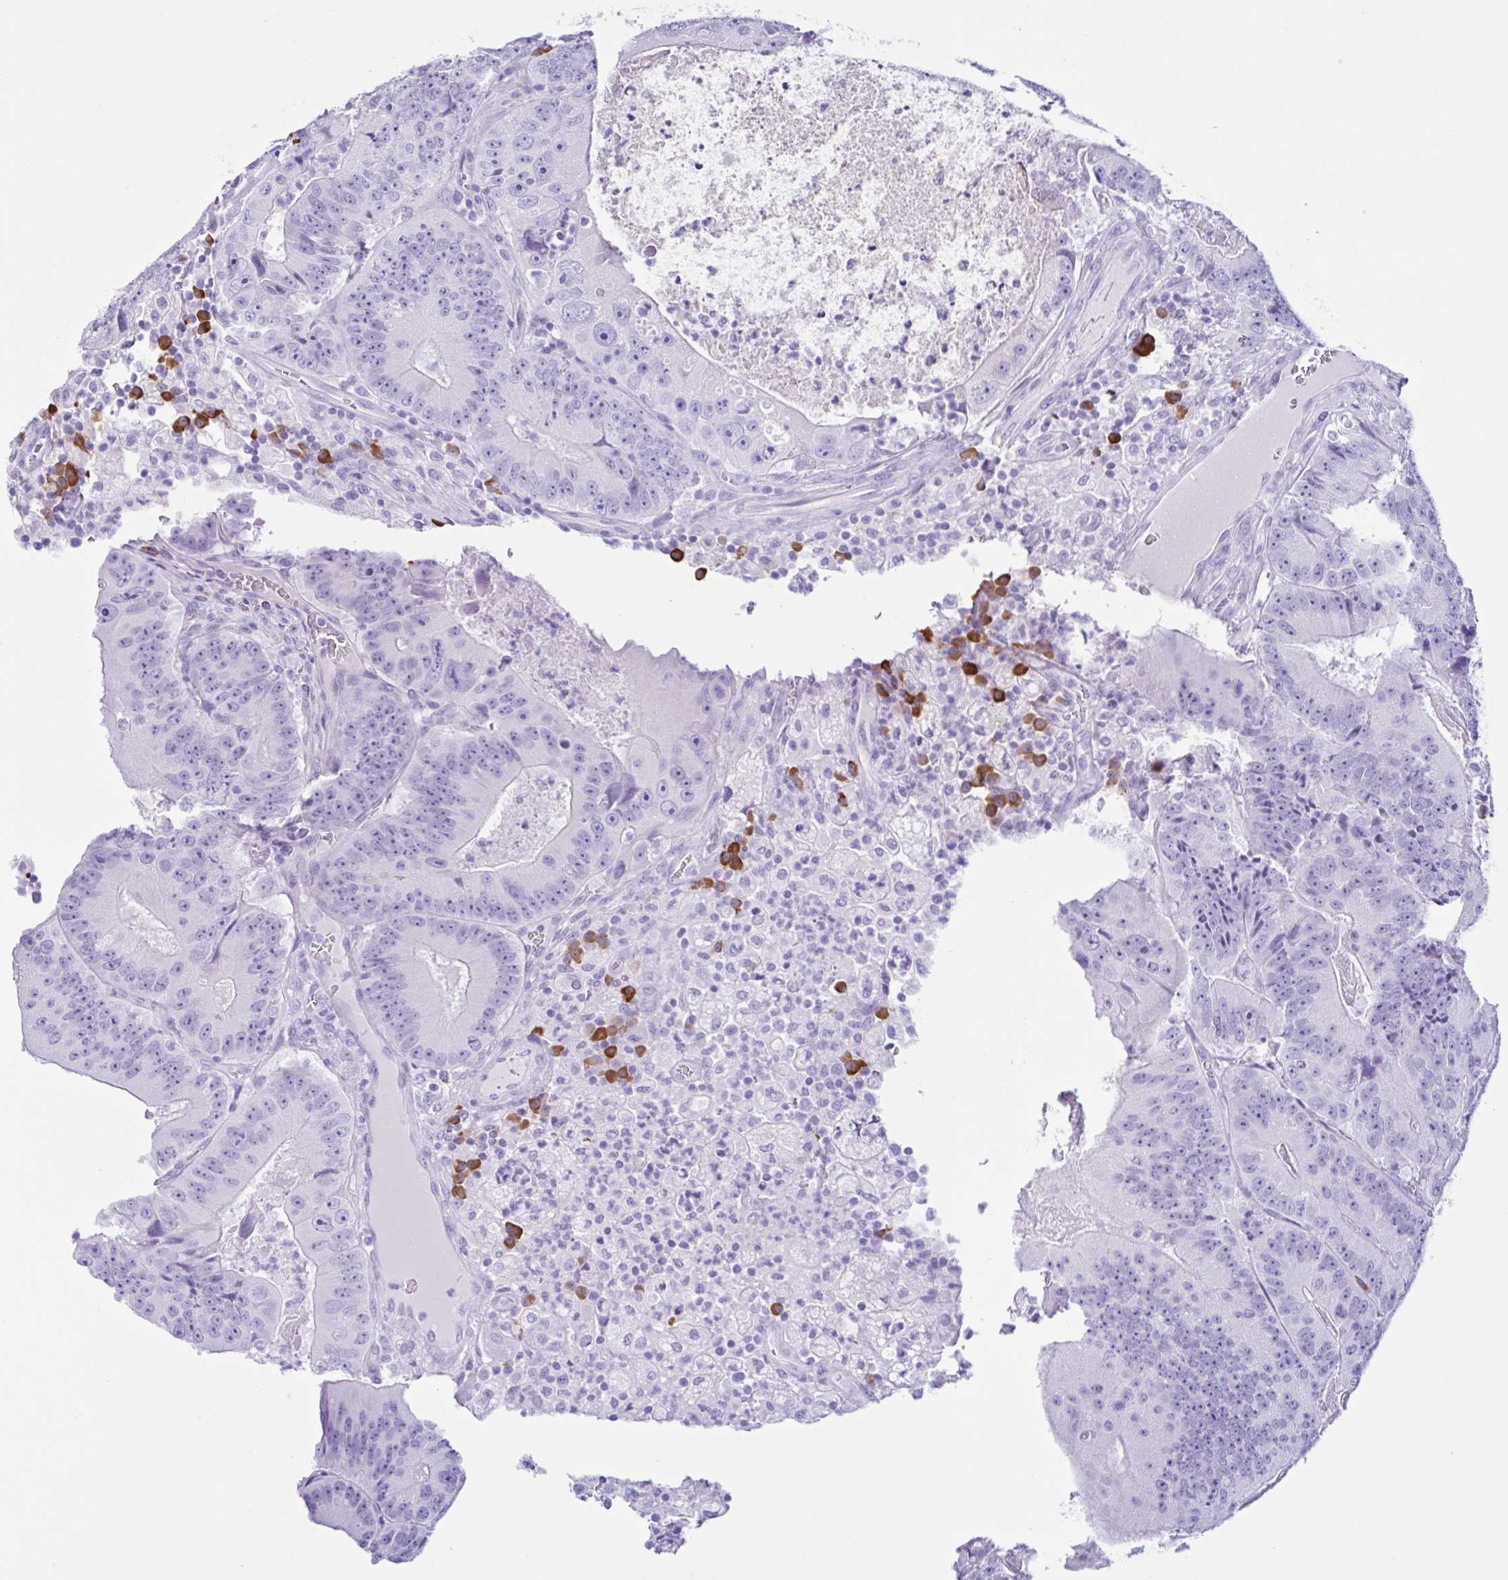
{"staining": {"intensity": "negative", "quantity": "none", "location": "none"}, "tissue": "colorectal cancer", "cell_type": "Tumor cells", "image_type": "cancer", "snomed": [{"axis": "morphology", "description": "Adenocarcinoma, NOS"}, {"axis": "topography", "description": "Colon"}], "caption": "IHC image of neoplastic tissue: human adenocarcinoma (colorectal) stained with DAB (3,3'-diaminobenzidine) reveals no significant protein staining in tumor cells.", "gene": "PIGF", "patient": {"sex": "female", "age": 86}}